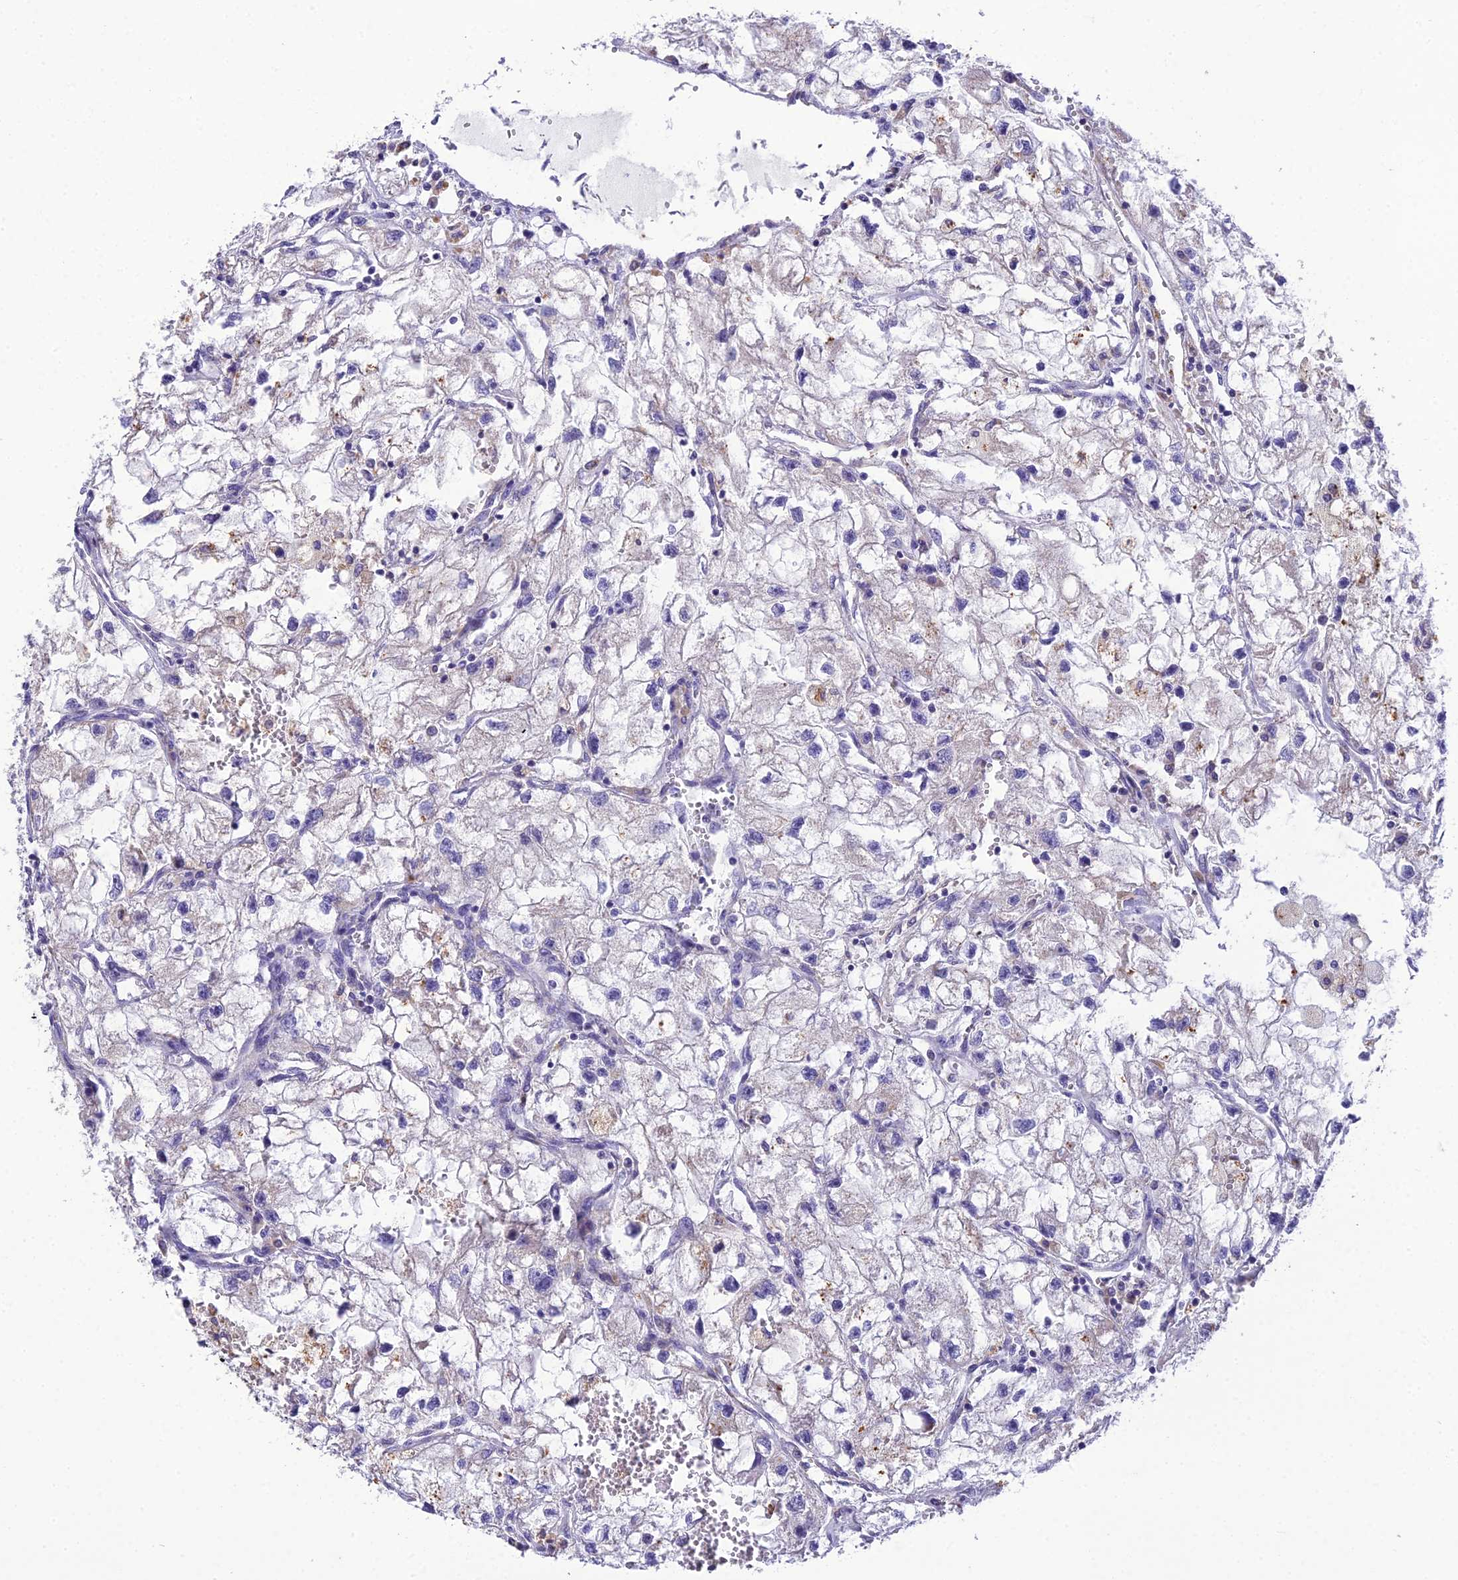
{"staining": {"intensity": "negative", "quantity": "none", "location": "none"}, "tissue": "renal cancer", "cell_type": "Tumor cells", "image_type": "cancer", "snomed": [{"axis": "morphology", "description": "Adenocarcinoma, NOS"}, {"axis": "topography", "description": "Kidney"}], "caption": "Tumor cells are negative for brown protein staining in adenocarcinoma (renal). (DAB (3,3'-diaminobenzidine) IHC with hematoxylin counter stain).", "gene": "MIIP", "patient": {"sex": "female", "age": 70}}